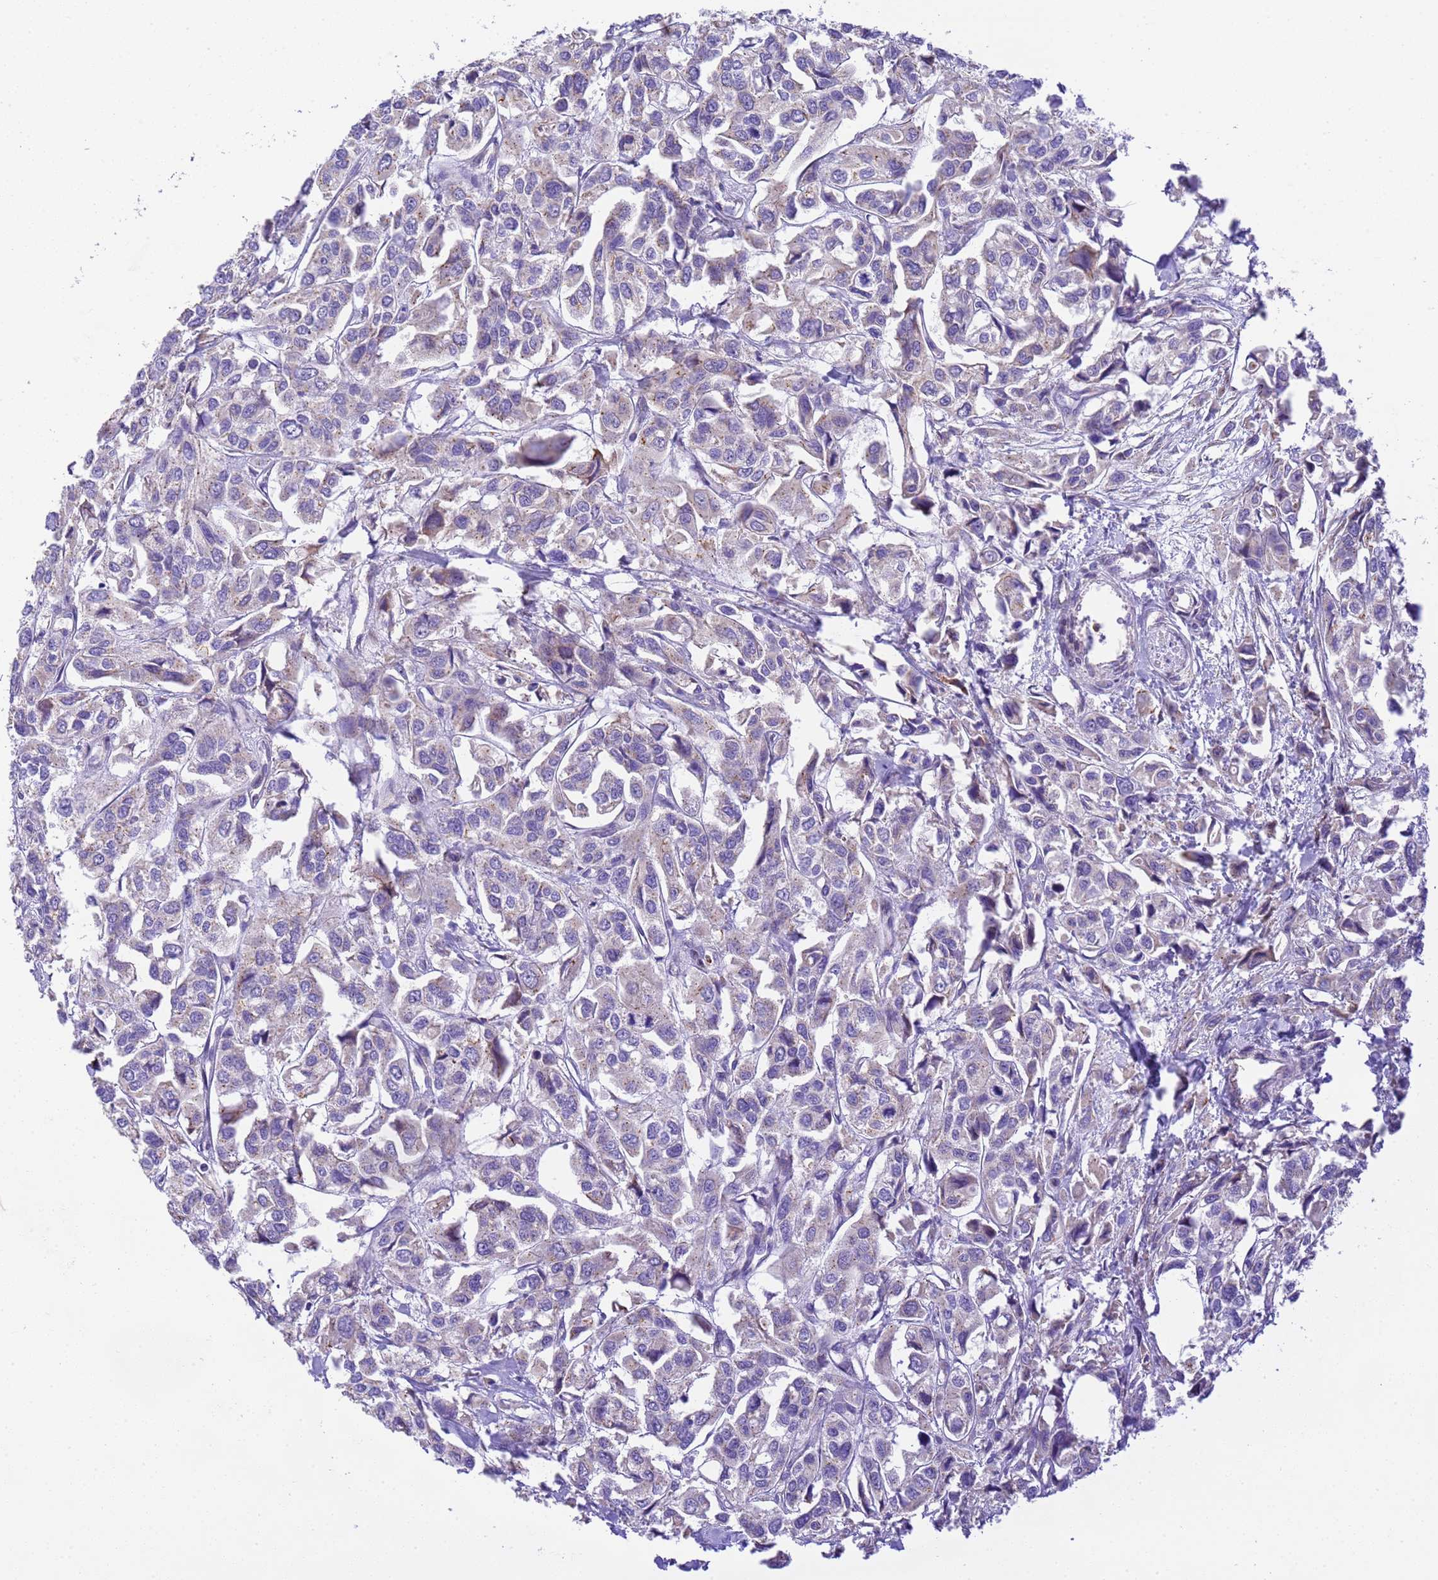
{"staining": {"intensity": "negative", "quantity": "none", "location": "none"}, "tissue": "urothelial cancer", "cell_type": "Tumor cells", "image_type": "cancer", "snomed": [{"axis": "morphology", "description": "Urothelial carcinoma, High grade"}, {"axis": "topography", "description": "Urinary bladder"}], "caption": "There is no significant positivity in tumor cells of urothelial cancer.", "gene": "RHBDD3", "patient": {"sex": "male", "age": 67}}